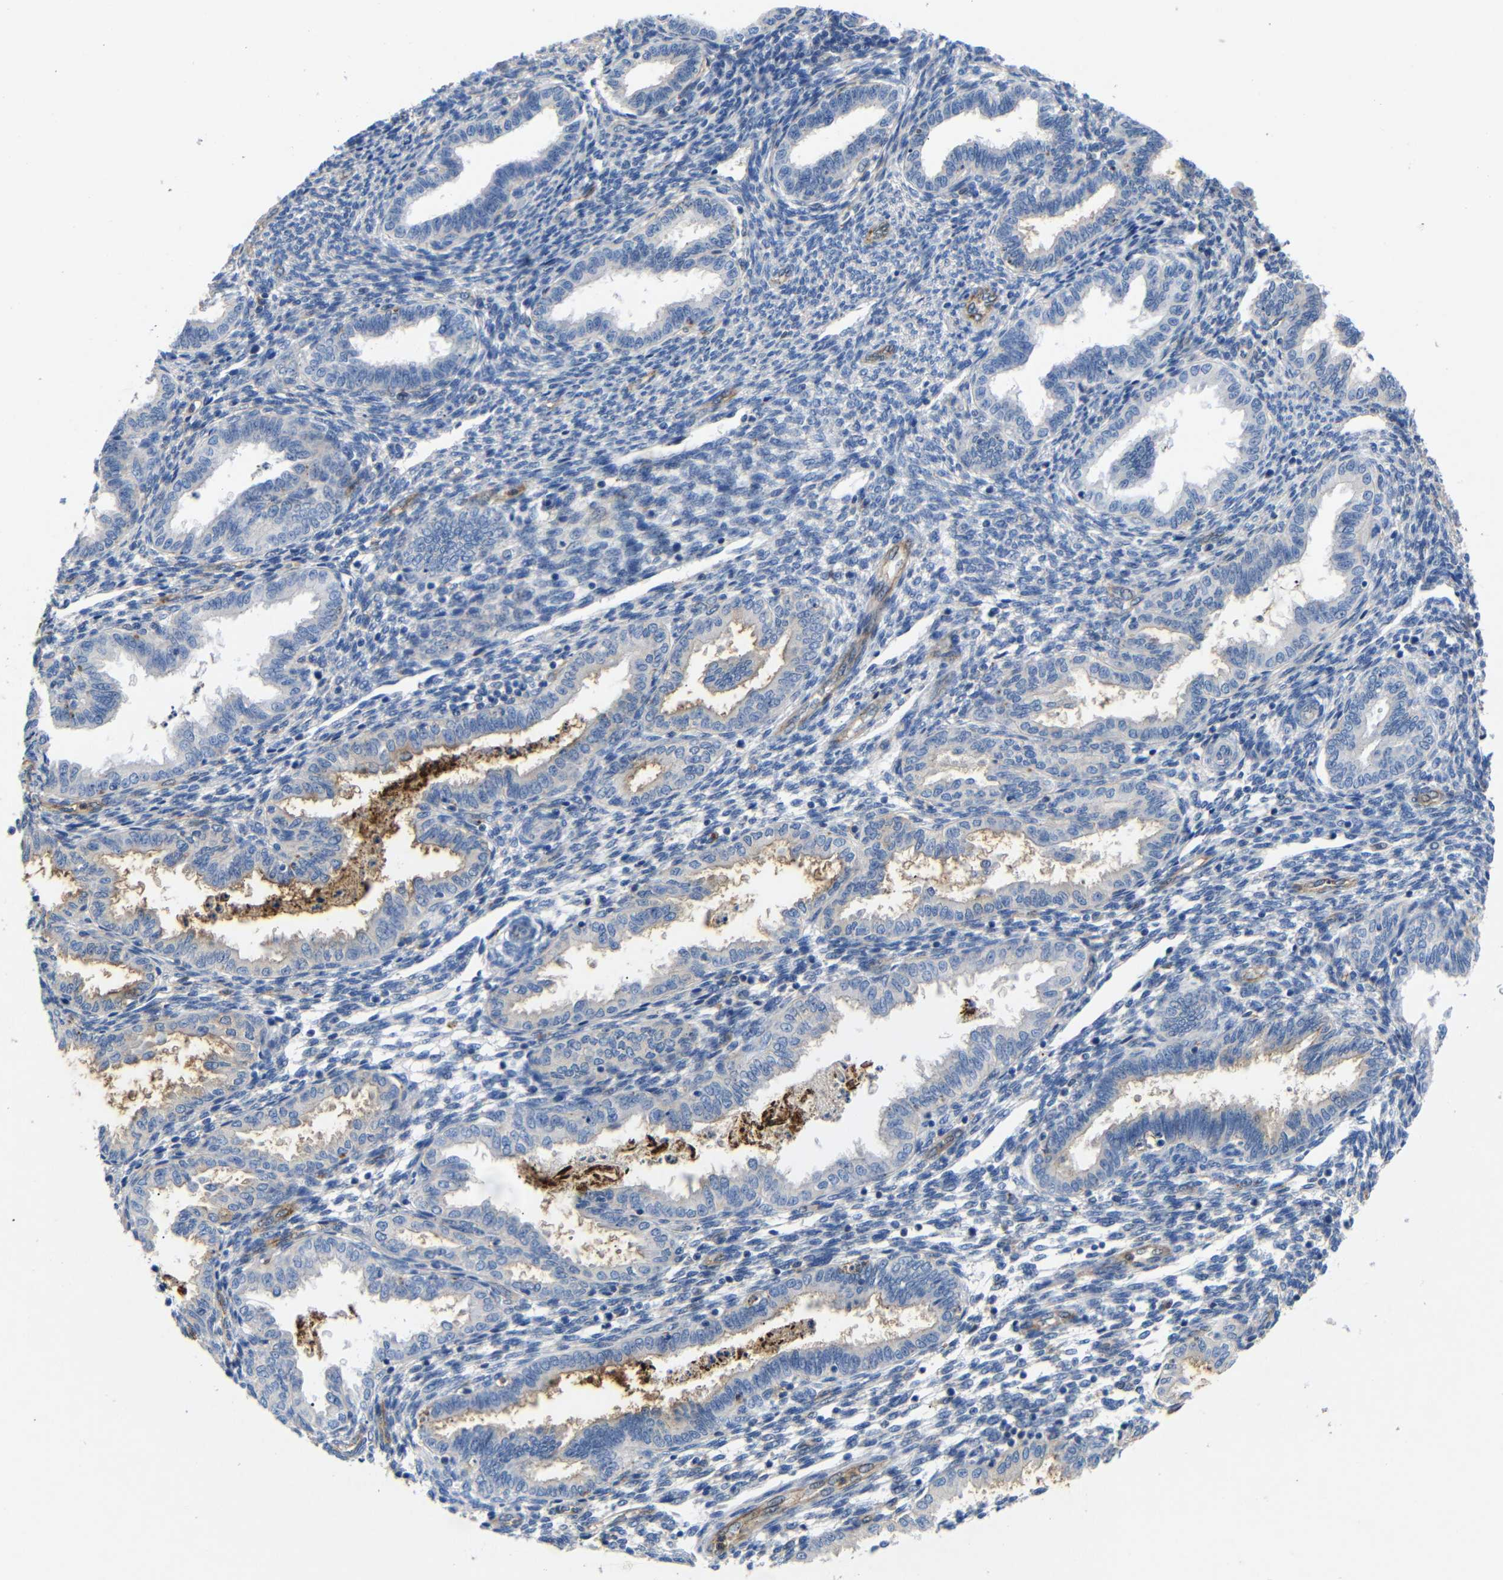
{"staining": {"intensity": "moderate", "quantity": "<25%", "location": "cytoplasmic/membranous"}, "tissue": "endometrium", "cell_type": "Cells in endometrial stroma", "image_type": "normal", "snomed": [{"axis": "morphology", "description": "Normal tissue, NOS"}, {"axis": "topography", "description": "Endometrium"}], "caption": "Immunohistochemistry (IHC) (DAB) staining of unremarkable human endometrium exhibits moderate cytoplasmic/membranous protein expression in approximately <25% of cells in endometrial stroma.", "gene": "SDCBP", "patient": {"sex": "female", "age": 33}}